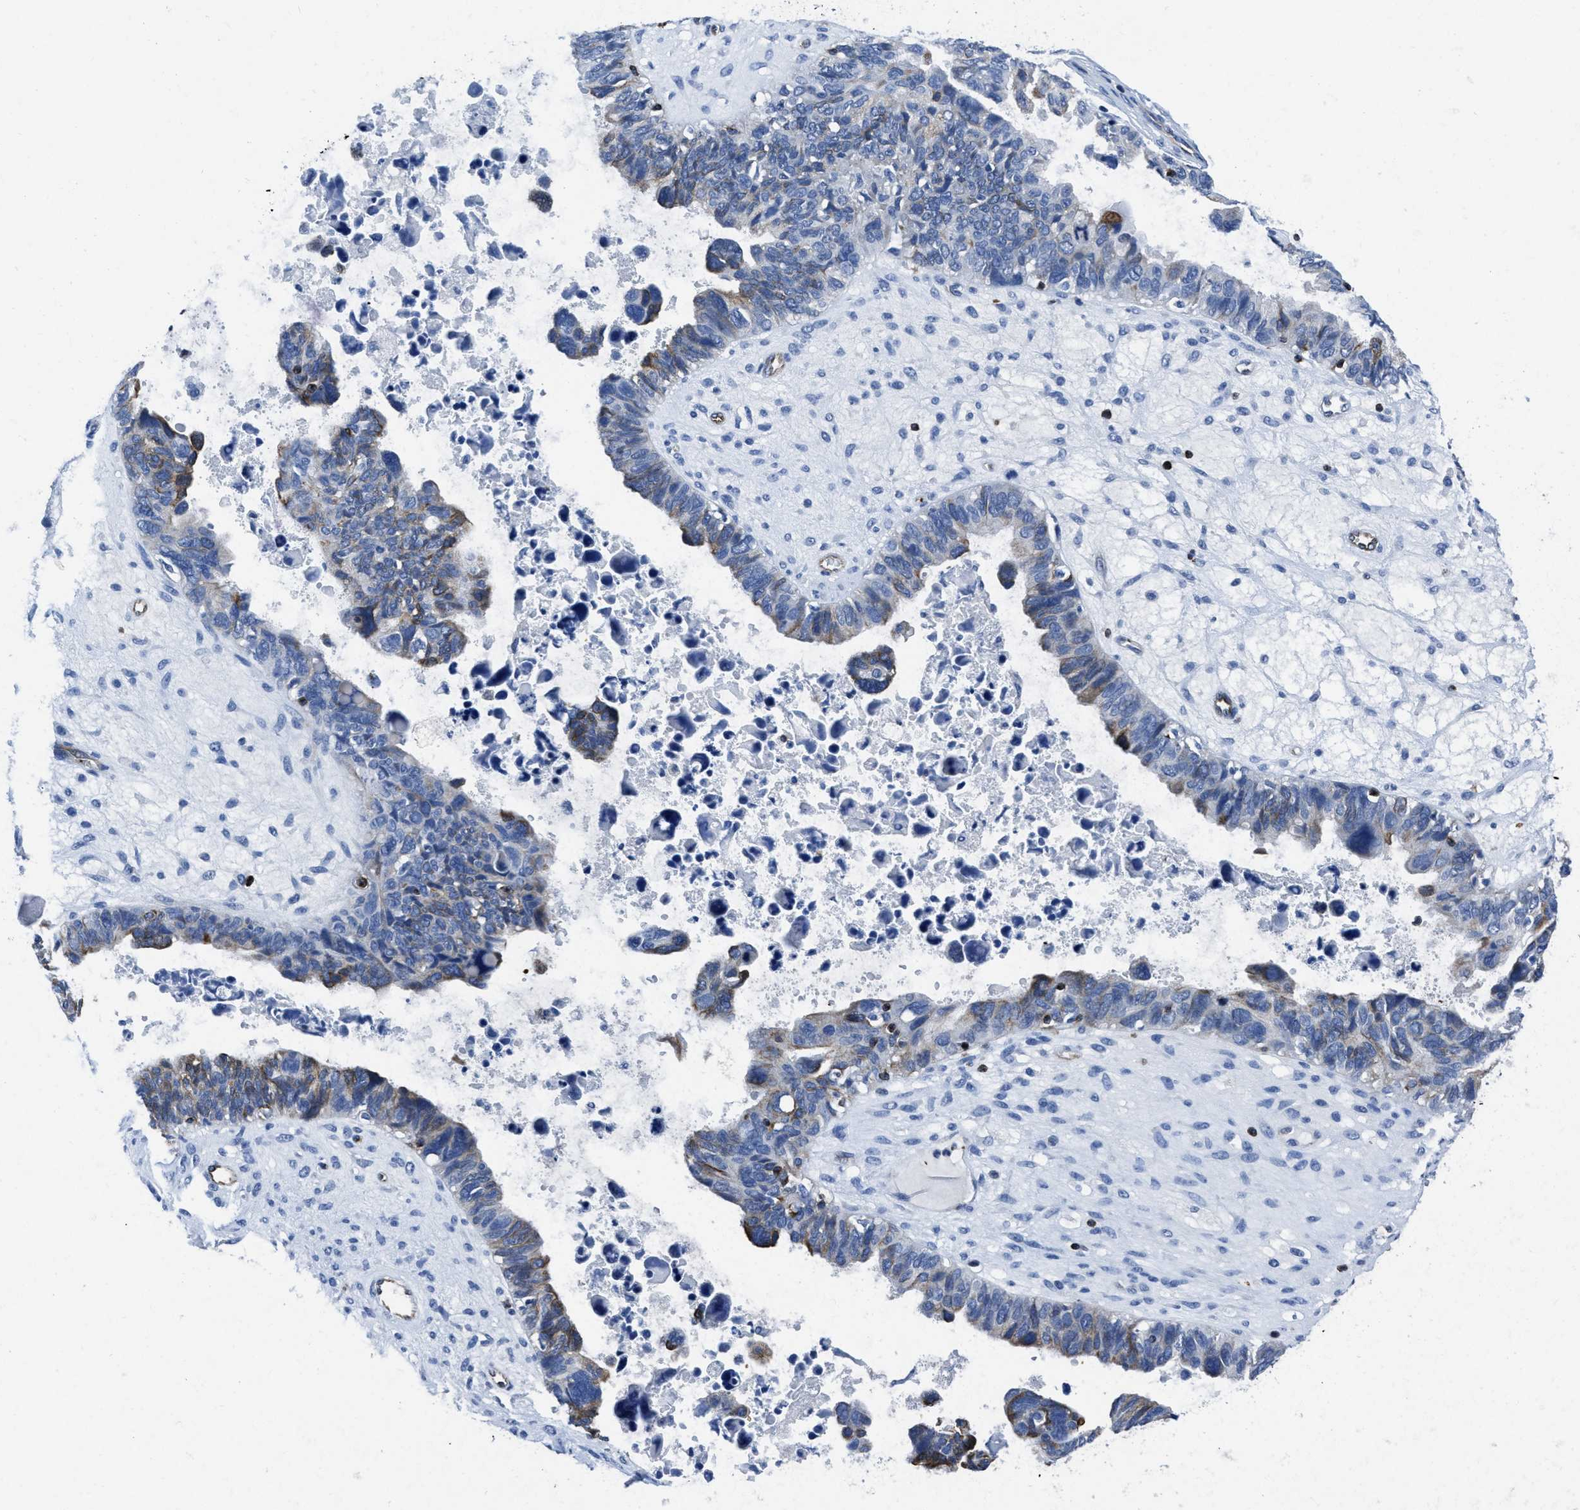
{"staining": {"intensity": "weak", "quantity": "<25%", "location": "cytoplasmic/membranous"}, "tissue": "ovarian cancer", "cell_type": "Tumor cells", "image_type": "cancer", "snomed": [{"axis": "morphology", "description": "Cystadenocarcinoma, serous, NOS"}, {"axis": "topography", "description": "Ovary"}], "caption": "Immunohistochemistry of ovarian serous cystadenocarcinoma reveals no expression in tumor cells. Nuclei are stained in blue.", "gene": "ITGA3", "patient": {"sex": "female", "age": 79}}